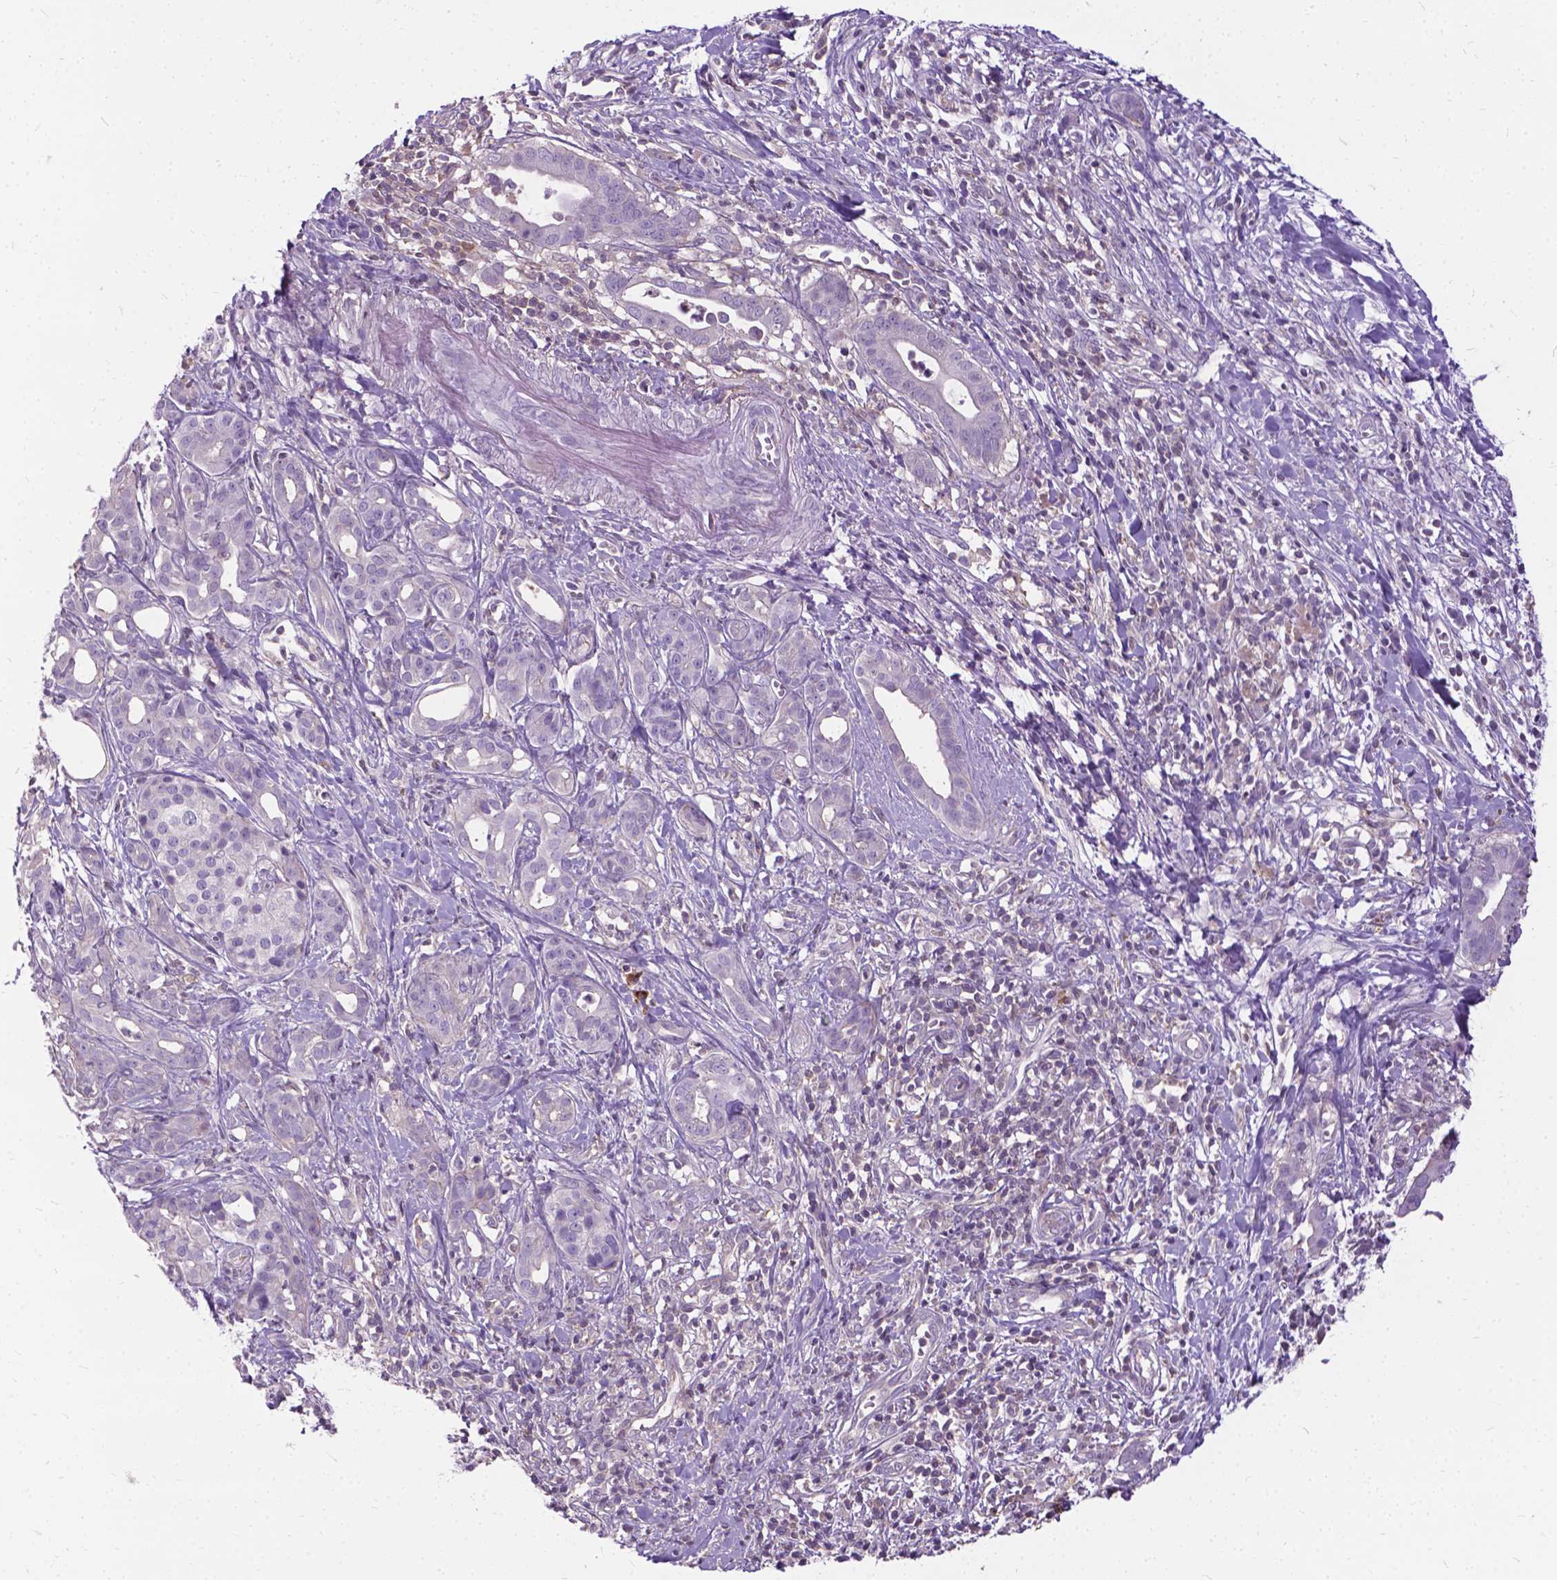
{"staining": {"intensity": "negative", "quantity": "none", "location": "none"}, "tissue": "pancreatic cancer", "cell_type": "Tumor cells", "image_type": "cancer", "snomed": [{"axis": "morphology", "description": "Adenocarcinoma, NOS"}, {"axis": "topography", "description": "Pancreas"}], "caption": "This micrograph is of pancreatic cancer (adenocarcinoma) stained with IHC to label a protein in brown with the nuclei are counter-stained blue. There is no staining in tumor cells.", "gene": "JAK3", "patient": {"sex": "male", "age": 61}}